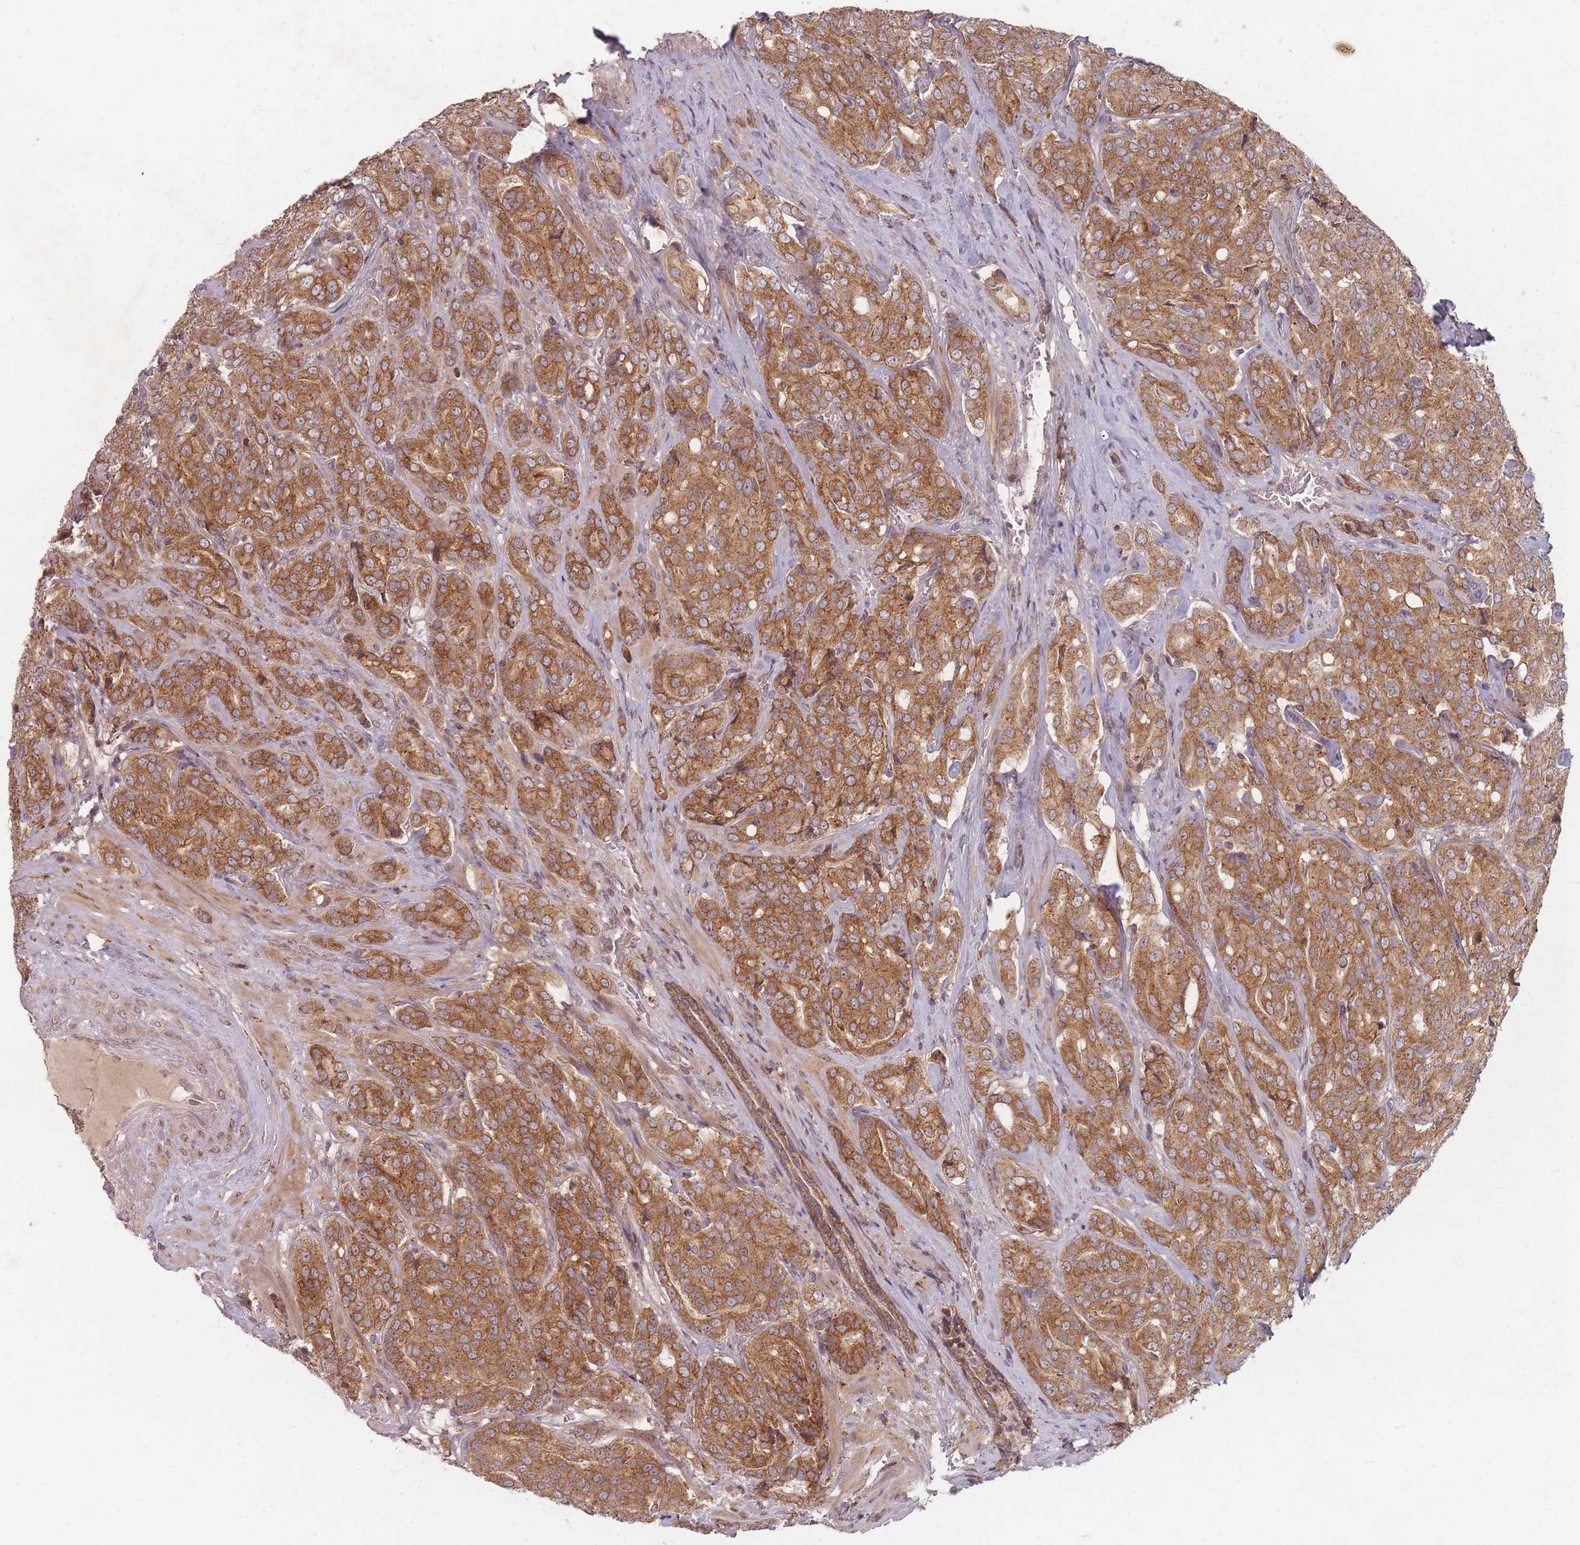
{"staining": {"intensity": "moderate", "quantity": ">75%", "location": "cytoplasmic/membranous"}, "tissue": "prostate cancer", "cell_type": "Tumor cells", "image_type": "cancer", "snomed": [{"axis": "morphology", "description": "Adenocarcinoma, High grade"}, {"axis": "topography", "description": "Prostate"}], "caption": "Prostate cancer stained with immunohistochemistry reveals moderate cytoplasmic/membranous positivity in about >75% of tumor cells.", "gene": "RADX", "patient": {"sex": "male", "age": 68}}